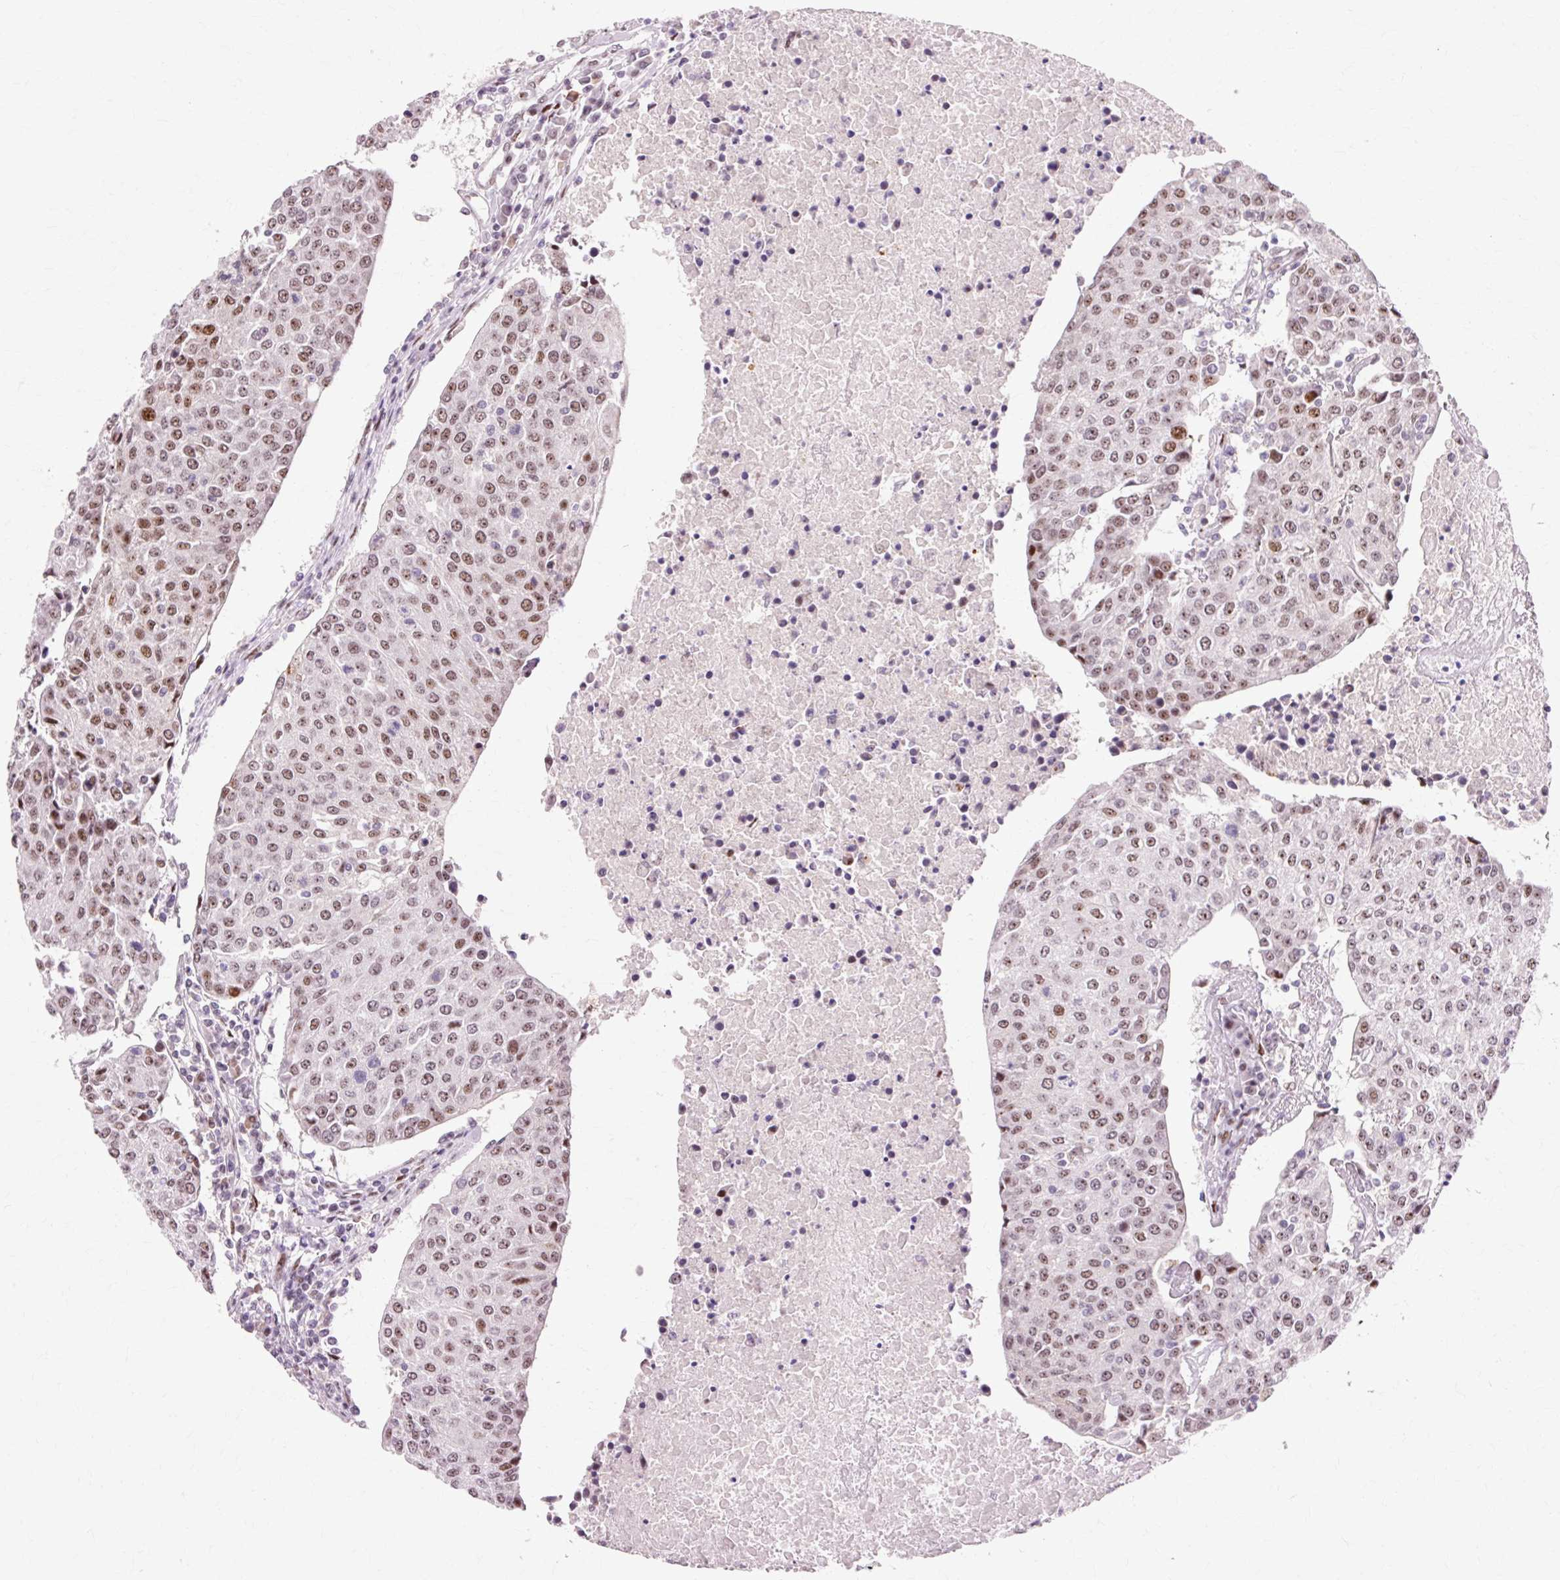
{"staining": {"intensity": "moderate", "quantity": ">75%", "location": "nuclear"}, "tissue": "urothelial cancer", "cell_type": "Tumor cells", "image_type": "cancer", "snomed": [{"axis": "morphology", "description": "Urothelial carcinoma, High grade"}, {"axis": "topography", "description": "Urinary bladder"}], "caption": "Immunohistochemistry histopathology image of urothelial carcinoma (high-grade) stained for a protein (brown), which demonstrates medium levels of moderate nuclear expression in about >75% of tumor cells.", "gene": "MACROD2", "patient": {"sex": "female", "age": 85}}